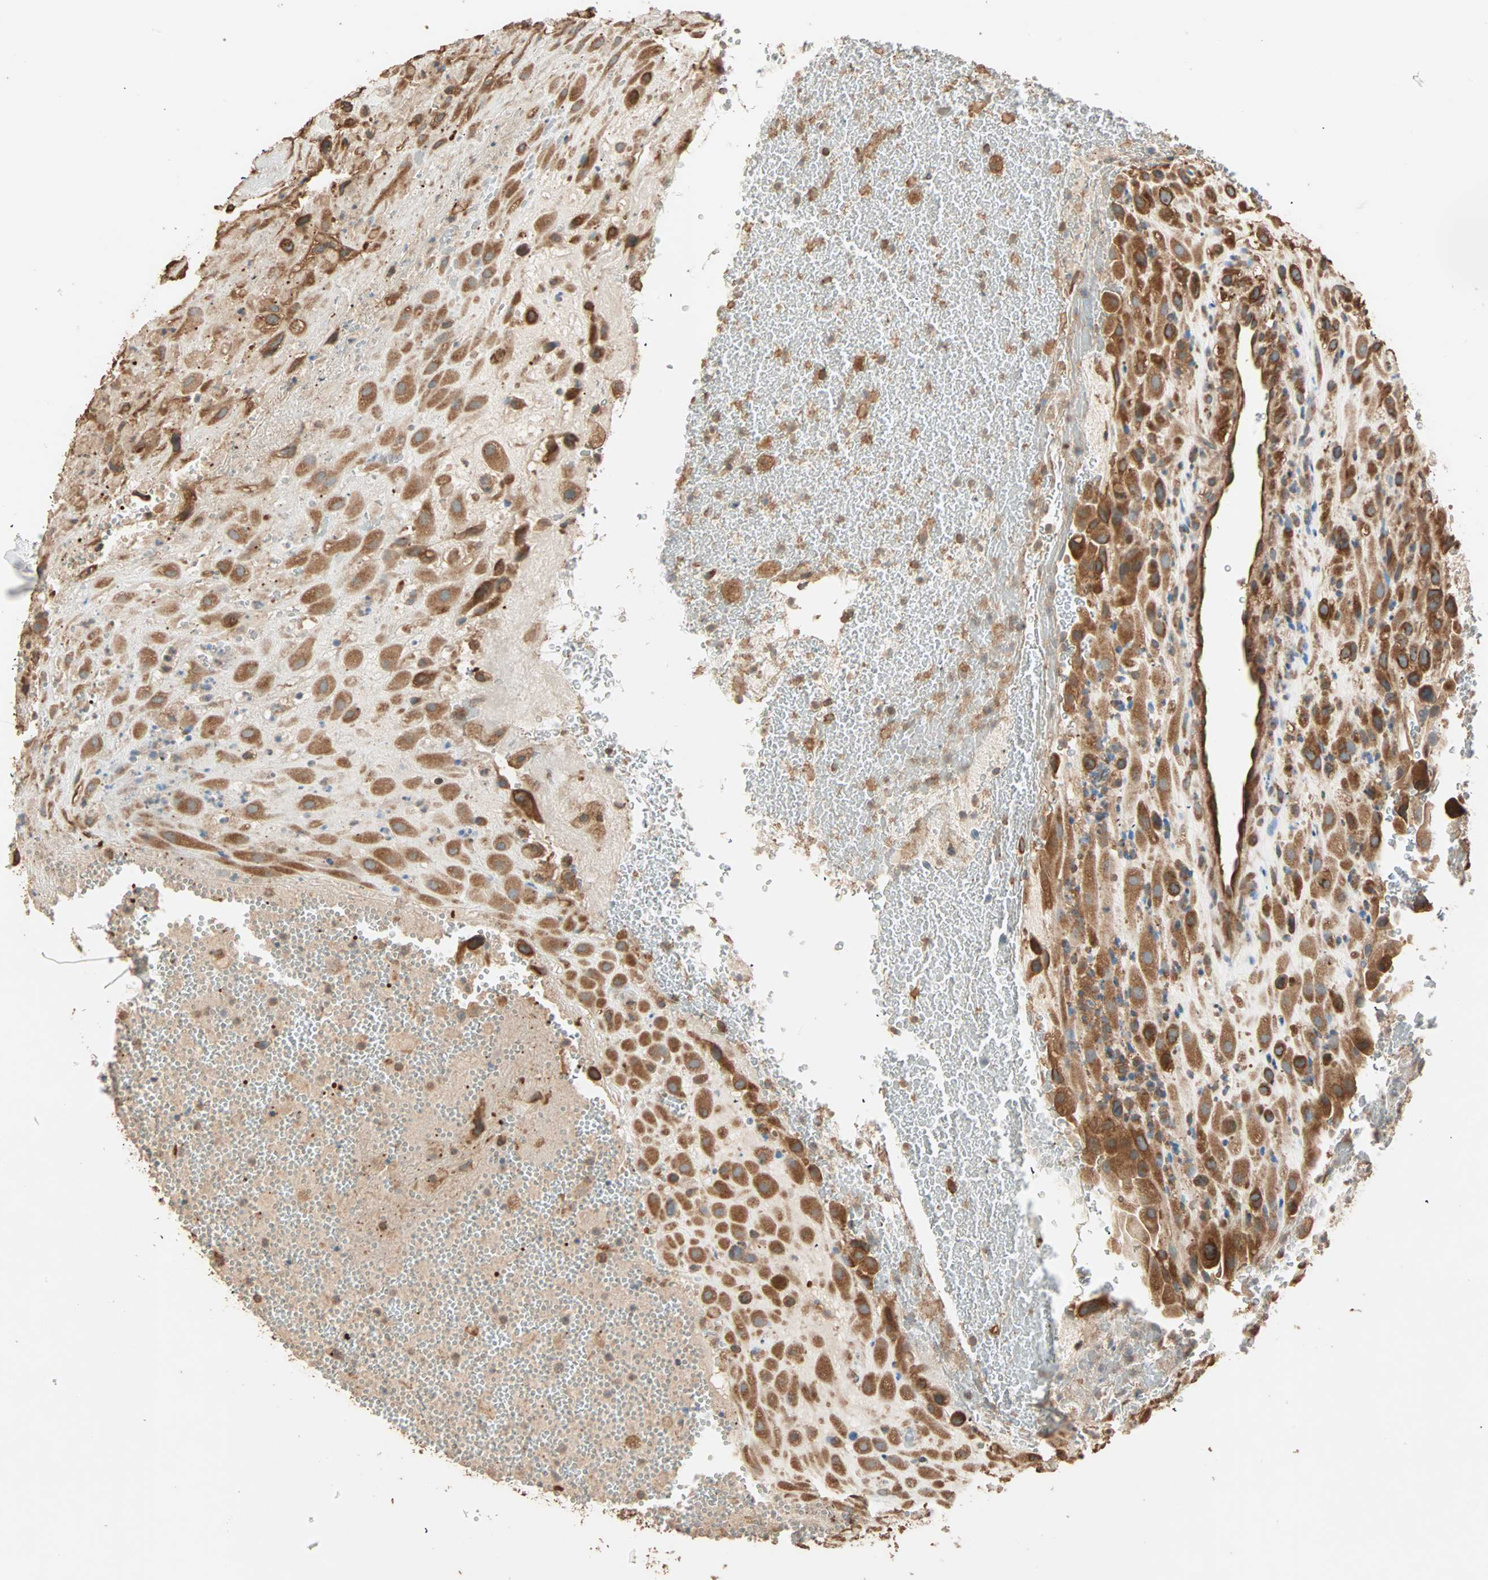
{"staining": {"intensity": "moderate", "quantity": ">75%", "location": "cytoplasmic/membranous"}, "tissue": "placenta", "cell_type": "Decidual cells", "image_type": "normal", "snomed": [{"axis": "morphology", "description": "Normal tissue, NOS"}, {"axis": "topography", "description": "Placenta"}], "caption": "An immunohistochemistry image of normal tissue is shown. Protein staining in brown labels moderate cytoplasmic/membranous positivity in placenta within decidual cells. (DAB = brown stain, brightfield microscopy at high magnification).", "gene": "EIF4G2", "patient": {"sex": "female", "age": 19}}